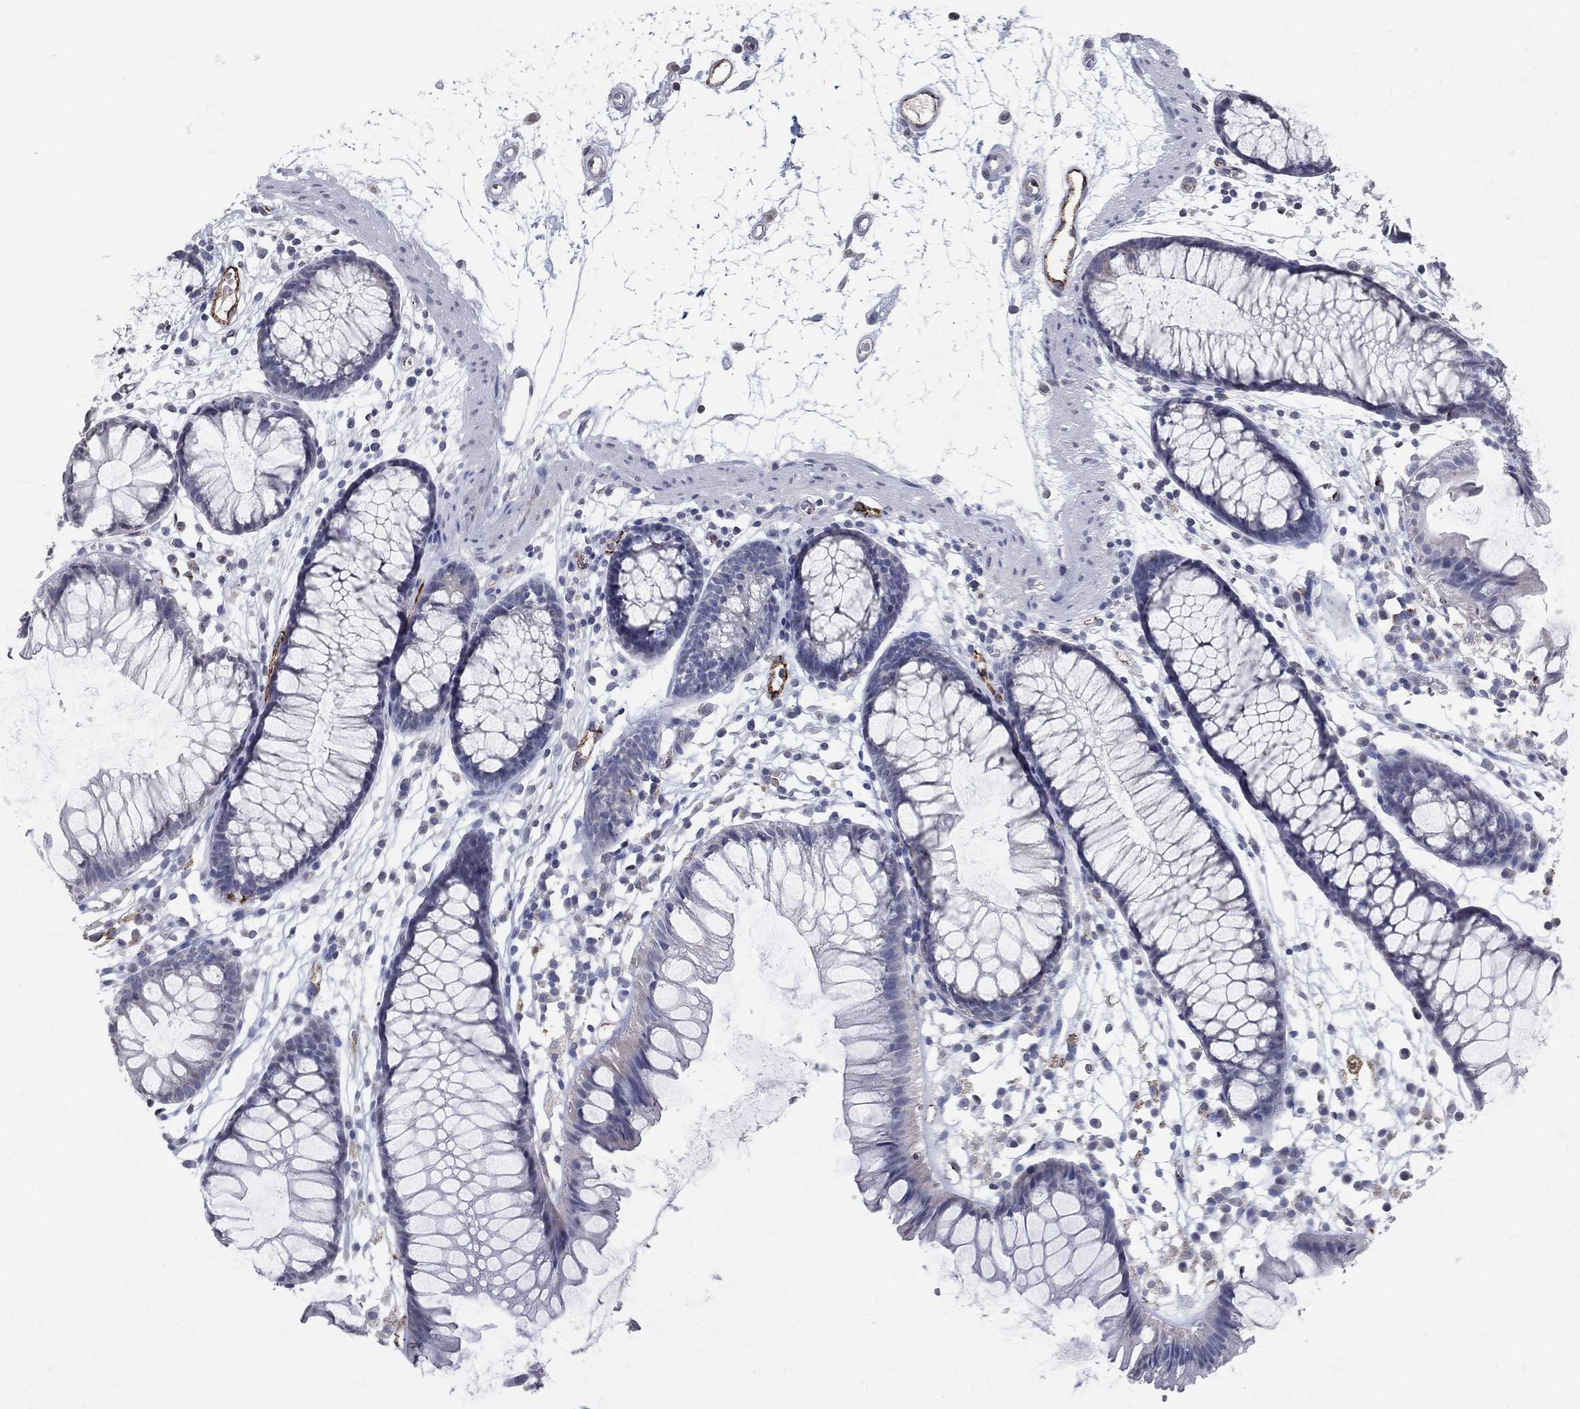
{"staining": {"intensity": "strong", "quantity": "25%-75%", "location": "cytoplasmic/membranous"}, "tissue": "colon", "cell_type": "Endothelial cells", "image_type": "normal", "snomed": [{"axis": "morphology", "description": "Normal tissue, NOS"}, {"axis": "morphology", "description": "Adenocarcinoma, NOS"}, {"axis": "topography", "description": "Colon"}], "caption": "The photomicrograph shows a brown stain indicating the presence of a protein in the cytoplasmic/membranous of endothelial cells in colon. (Stains: DAB in brown, nuclei in blue, Microscopy: brightfield microscopy at high magnification).", "gene": "TINAG", "patient": {"sex": "male", "age": 65}}